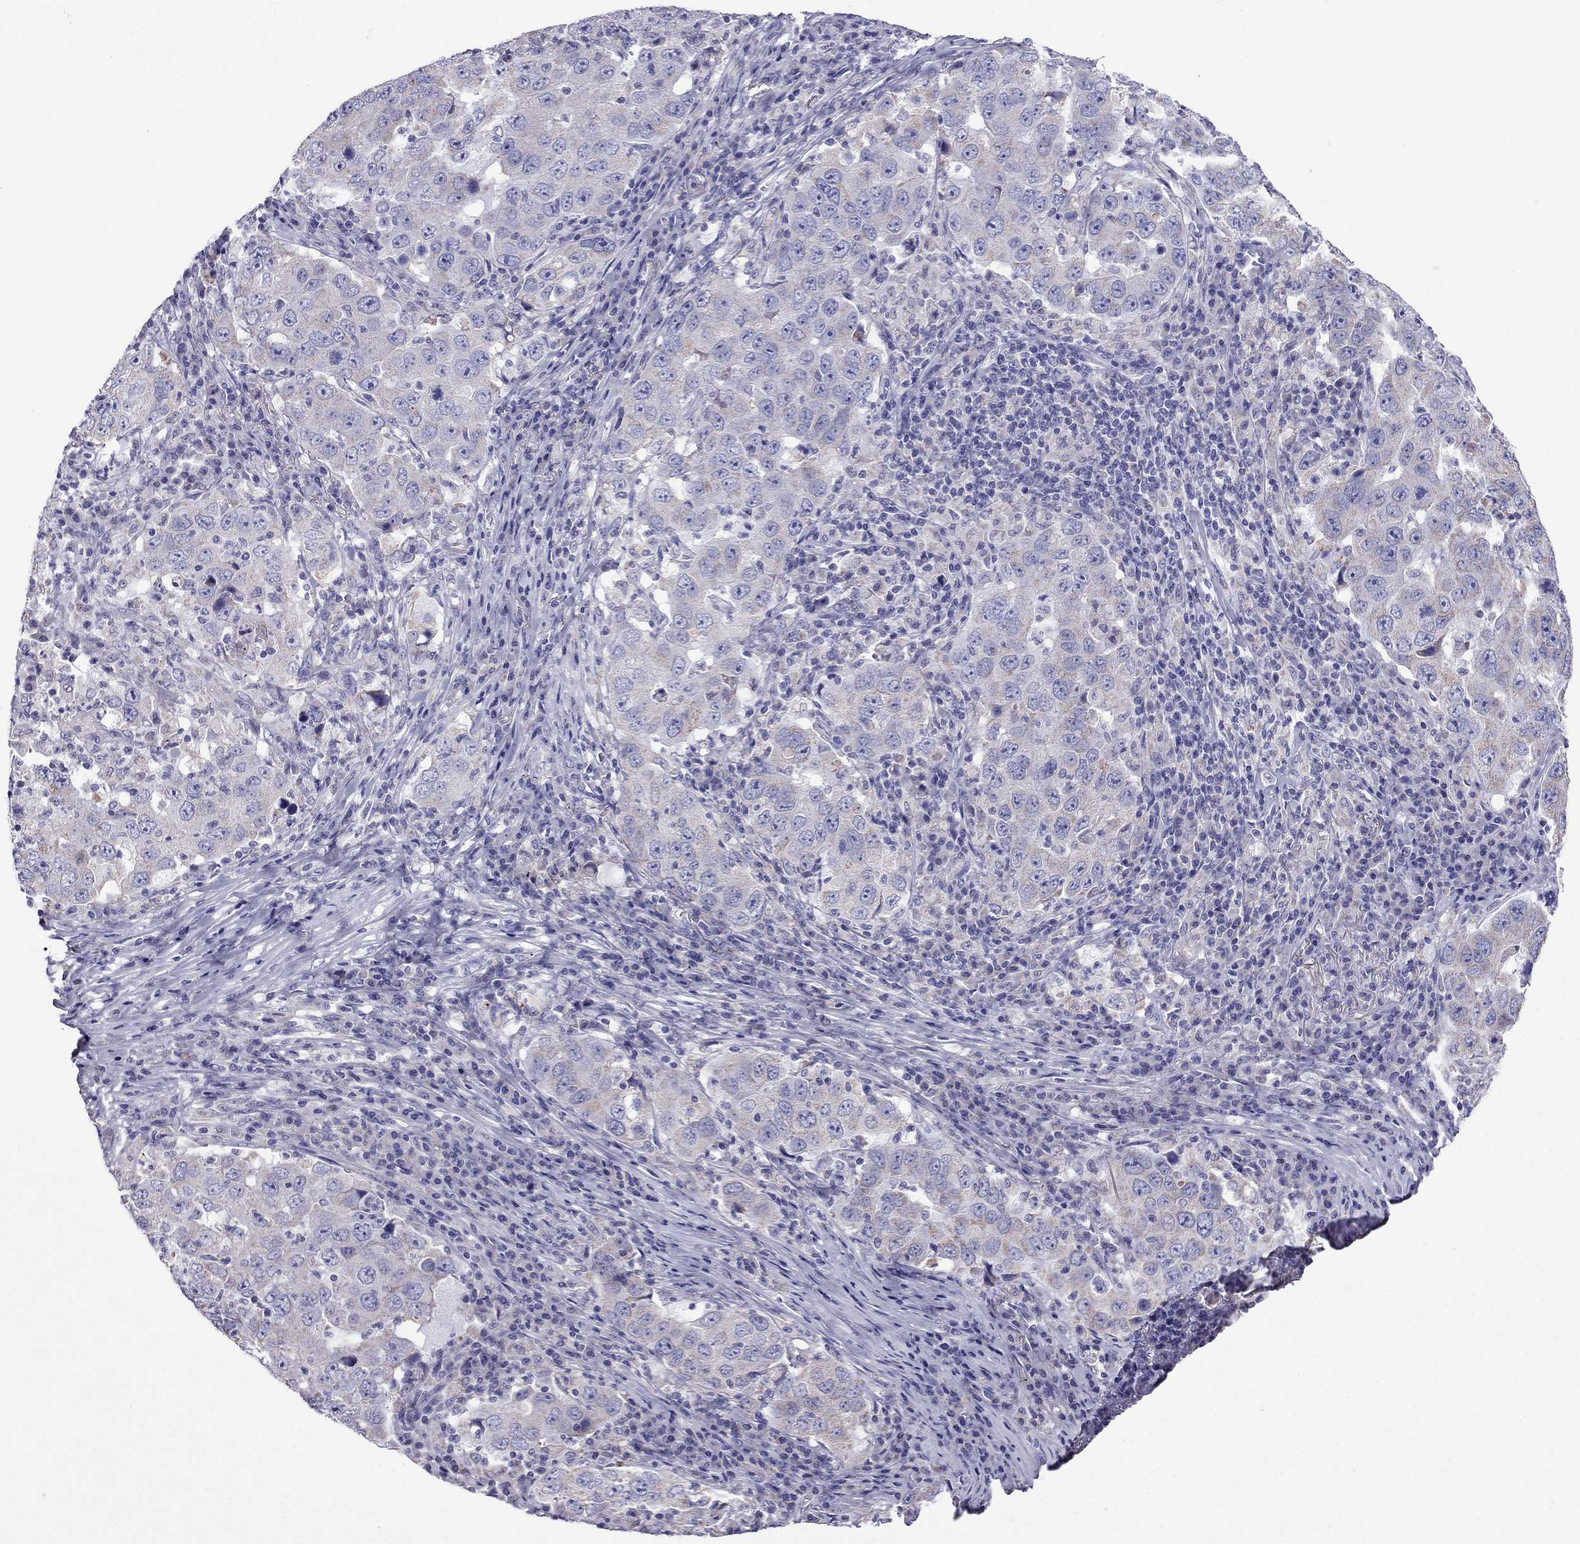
{"staining": {"intensity": "weak", "quantity": "<25%", "location": "cytoplasmic/membranous"}, "tissue": "lung cancer", "cell_type": "Tumor cells", "image_type": "cancer", "snomed": [{"axis": "morphology", "description": "Adenocarcinoma, NOS"}, {"axis": "topography", "description": "Lung"}], "caption": "Immunohistochemical staining of human lung cancer (adenocarcinoma) shows no significant expression in tumor cells.", "gene": "DSC1", "patient": {"sex": "male", "age": 73}}